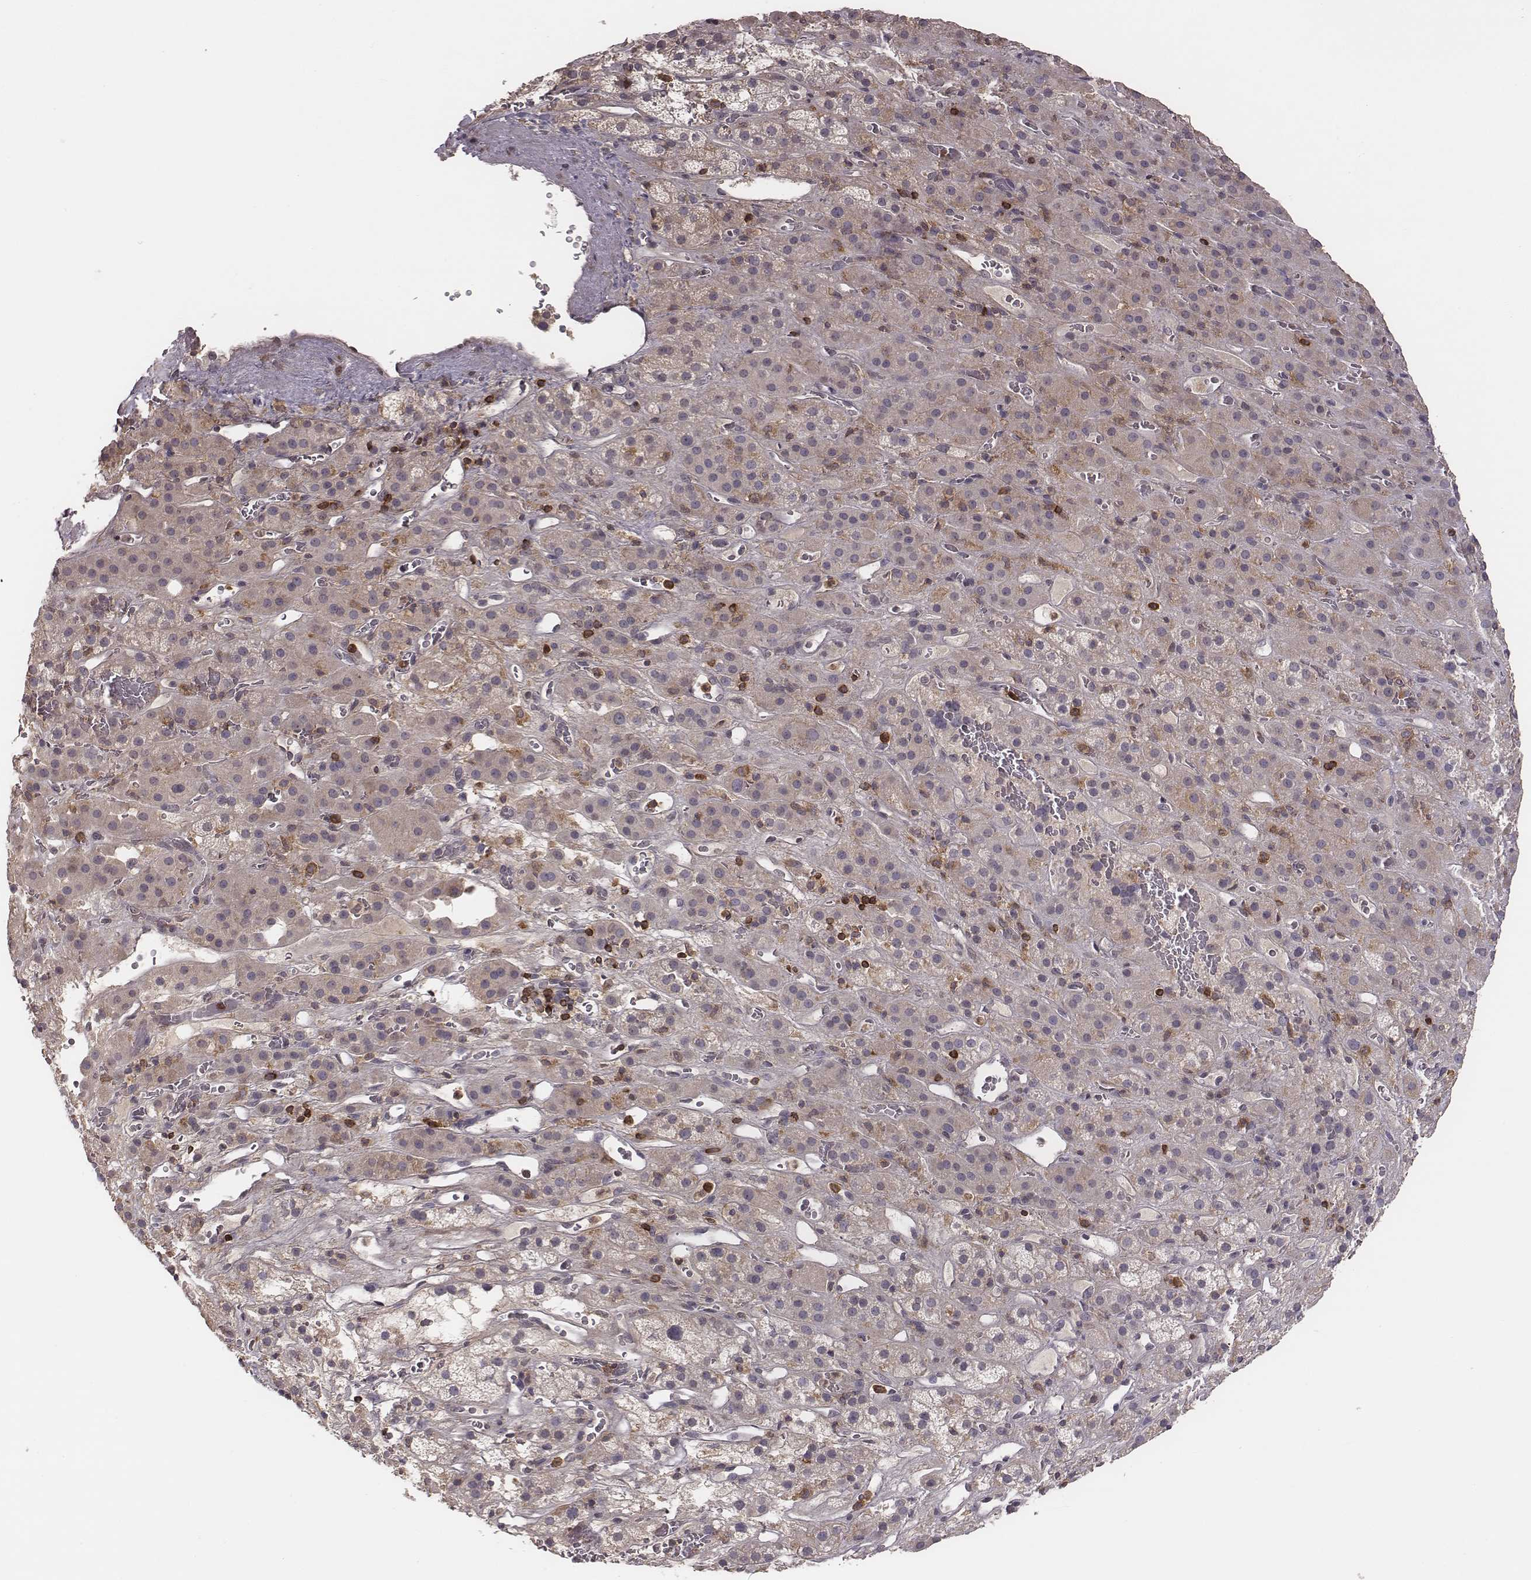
{"staining": {"intensity": "weak", "quantity": "<25%", "location": "cytoplasmic/membranous"}, "tissue": "adrenal gland", "cell_type": "Glandular cells", "image_type": "normal", "snomed": [{"axis": "morphology", "description": "Normal tissue, NOS"}, {"axis": "topography", "description": "Adrenal gland"}], "caption": "Image shows no protein staining in glandular cells of normal adrenal gland. (DAB immunohistochemistry visualized using brightfield microscopy, high magnification).", "gene": "PILRA", "patient": {"sex": "male", "age": 57}}